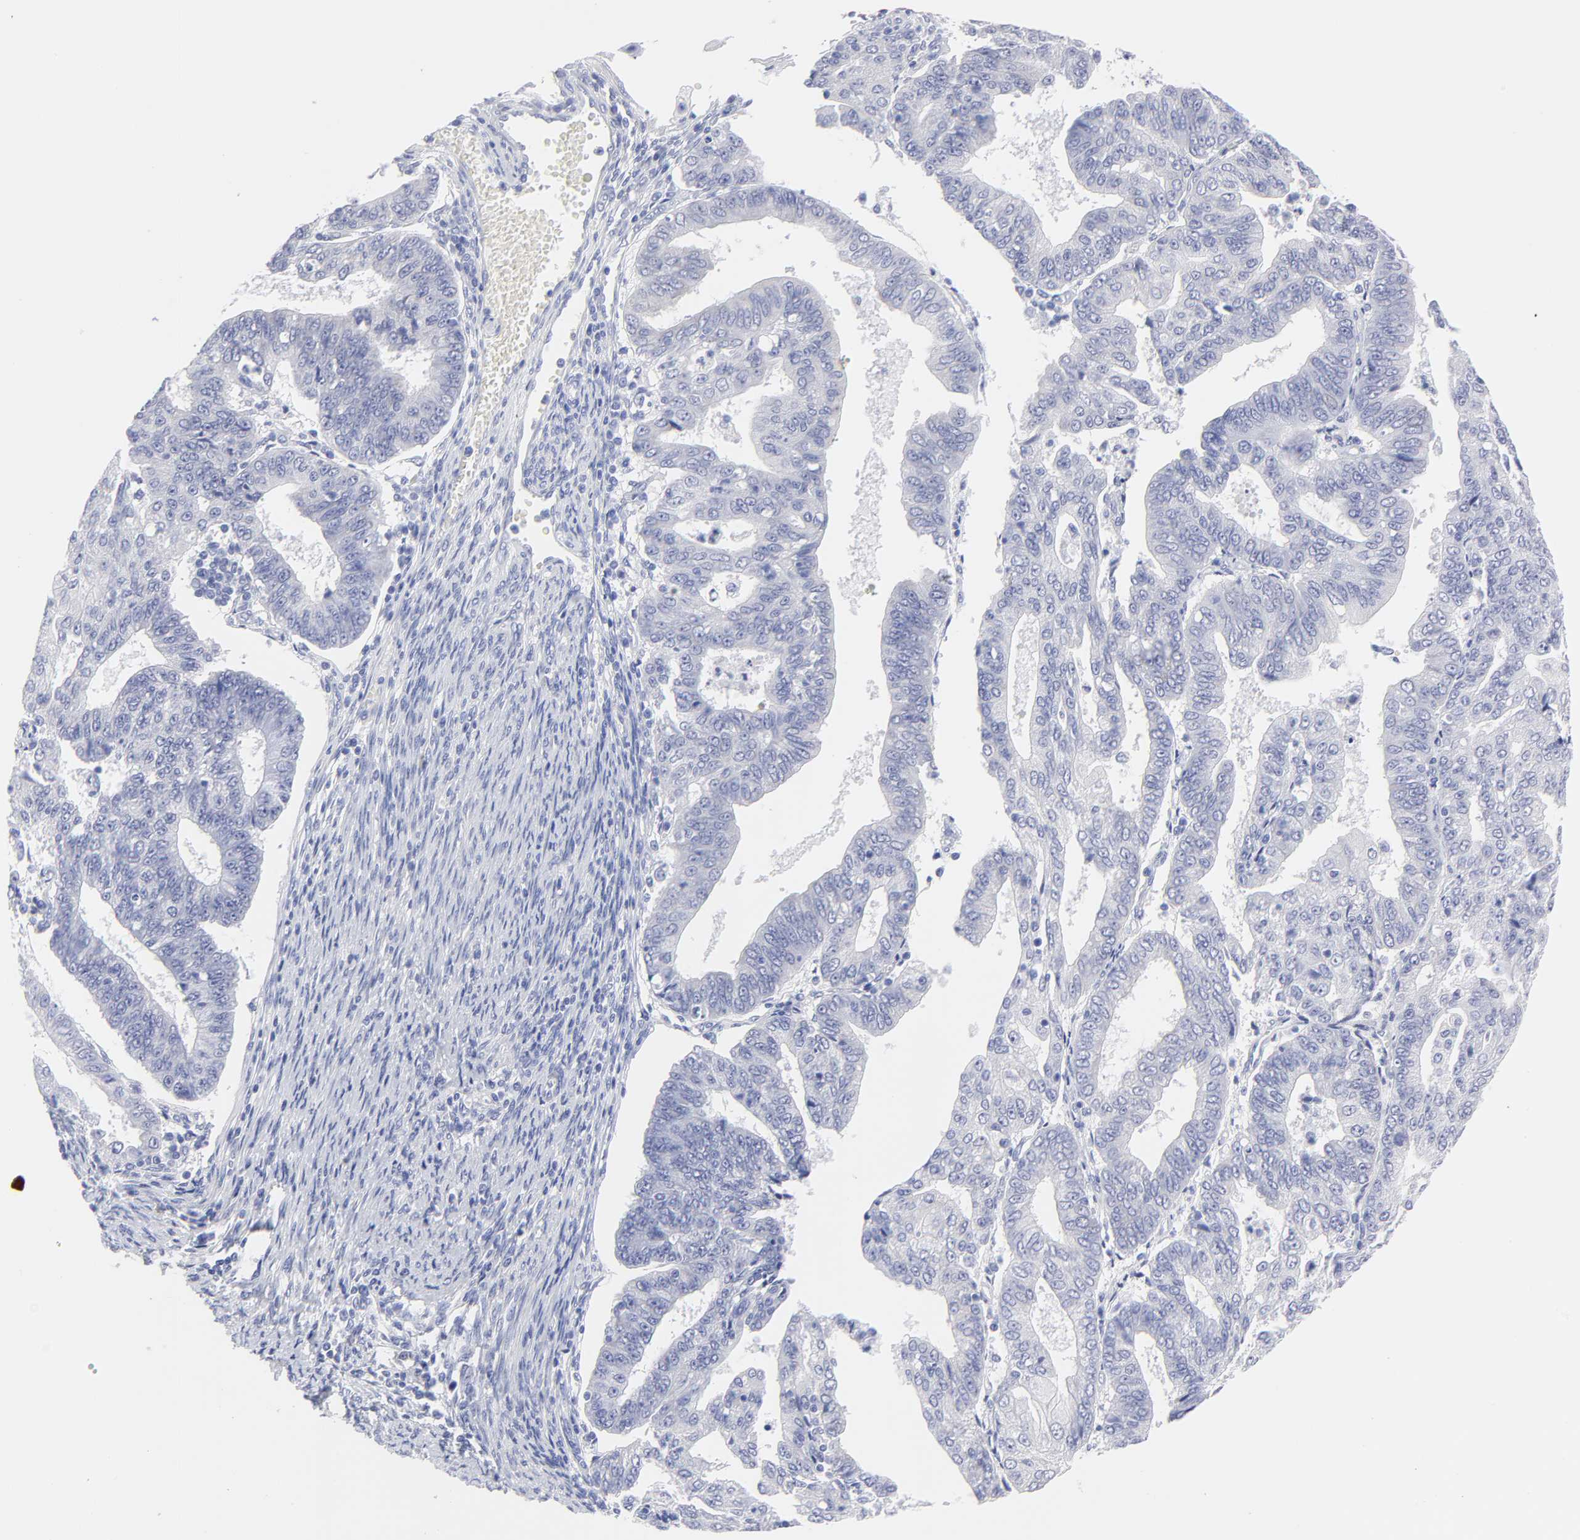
{"staining": {"intensity": "negative", "quantity": "none", "location": "none"}, "tissue": "endometrial cancer", "cell_type": "Tumor cells", "image_type": "cancer", "snomed": [{"axis": "morphology", "description": "Adenocarcinoma, NOS"}, {"axis": "topography", "description": "Endometrium"}], "caption": "Immunohistochemical staining of human endometrial cancer (adenocarcinoma) shows no significant positivity in tumor cells. (DAB (3,3'-diaminobenzidine) immunohistochemistry (IHC) with hematoxylin counter stain).", "gene": "DUSP9", "patient": {"sex": "female", "age": 56}}